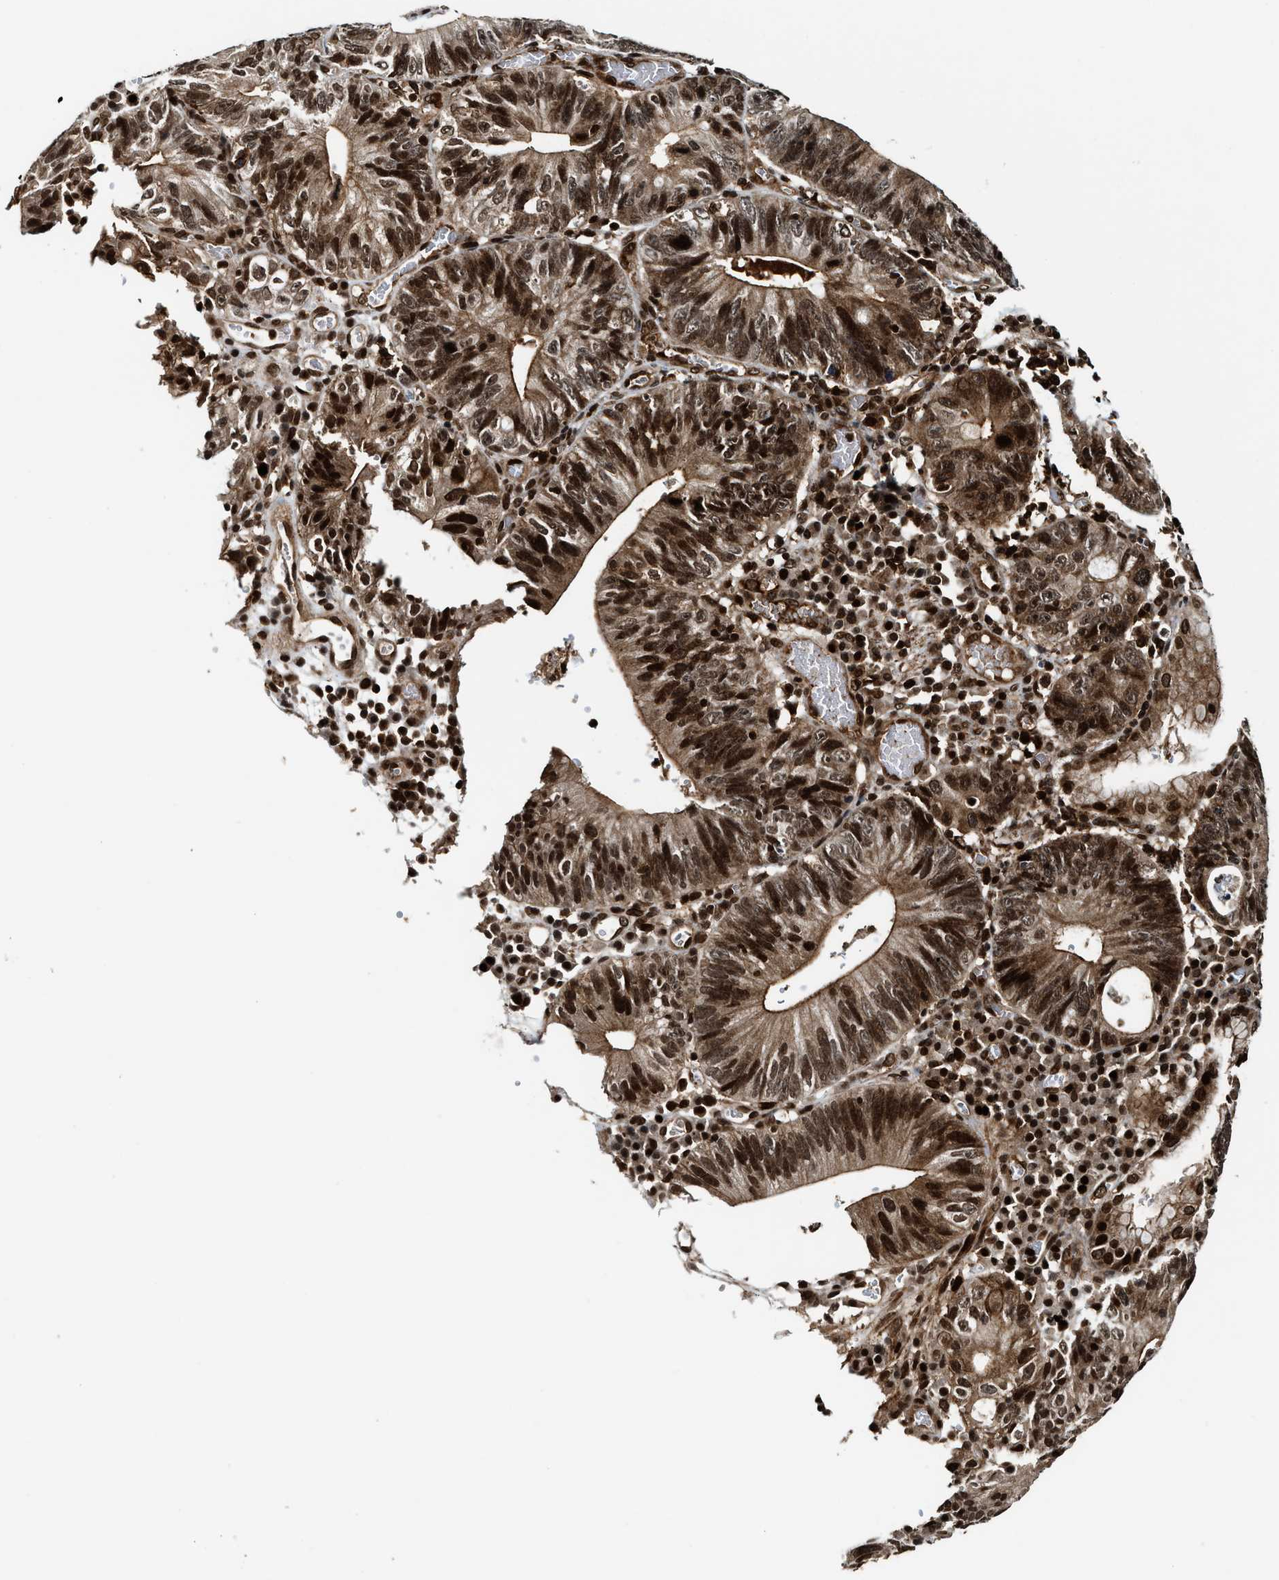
{"staining": {"intensity": "strong", "quantity": ">75%", "location": "cytoplasmic/membranous,nuclear"}, "tissue": "stomach cancer", "cell_type": "Tumor cells", "image_type": "cancer", "snomed": [{"axis": "morphology", "description": "Adenocarcinoma, NOS"}, {"axis": "topography", "description": "Stomach"}], "caption": "Tumor cells exhibit high levels of strong cytoplasmic/membranous and nuclear expression in about >75% of cells in human stomach adenocarcinoma.", "gene": "MDM2", "patient": {"sex": "male", "age": 59}}